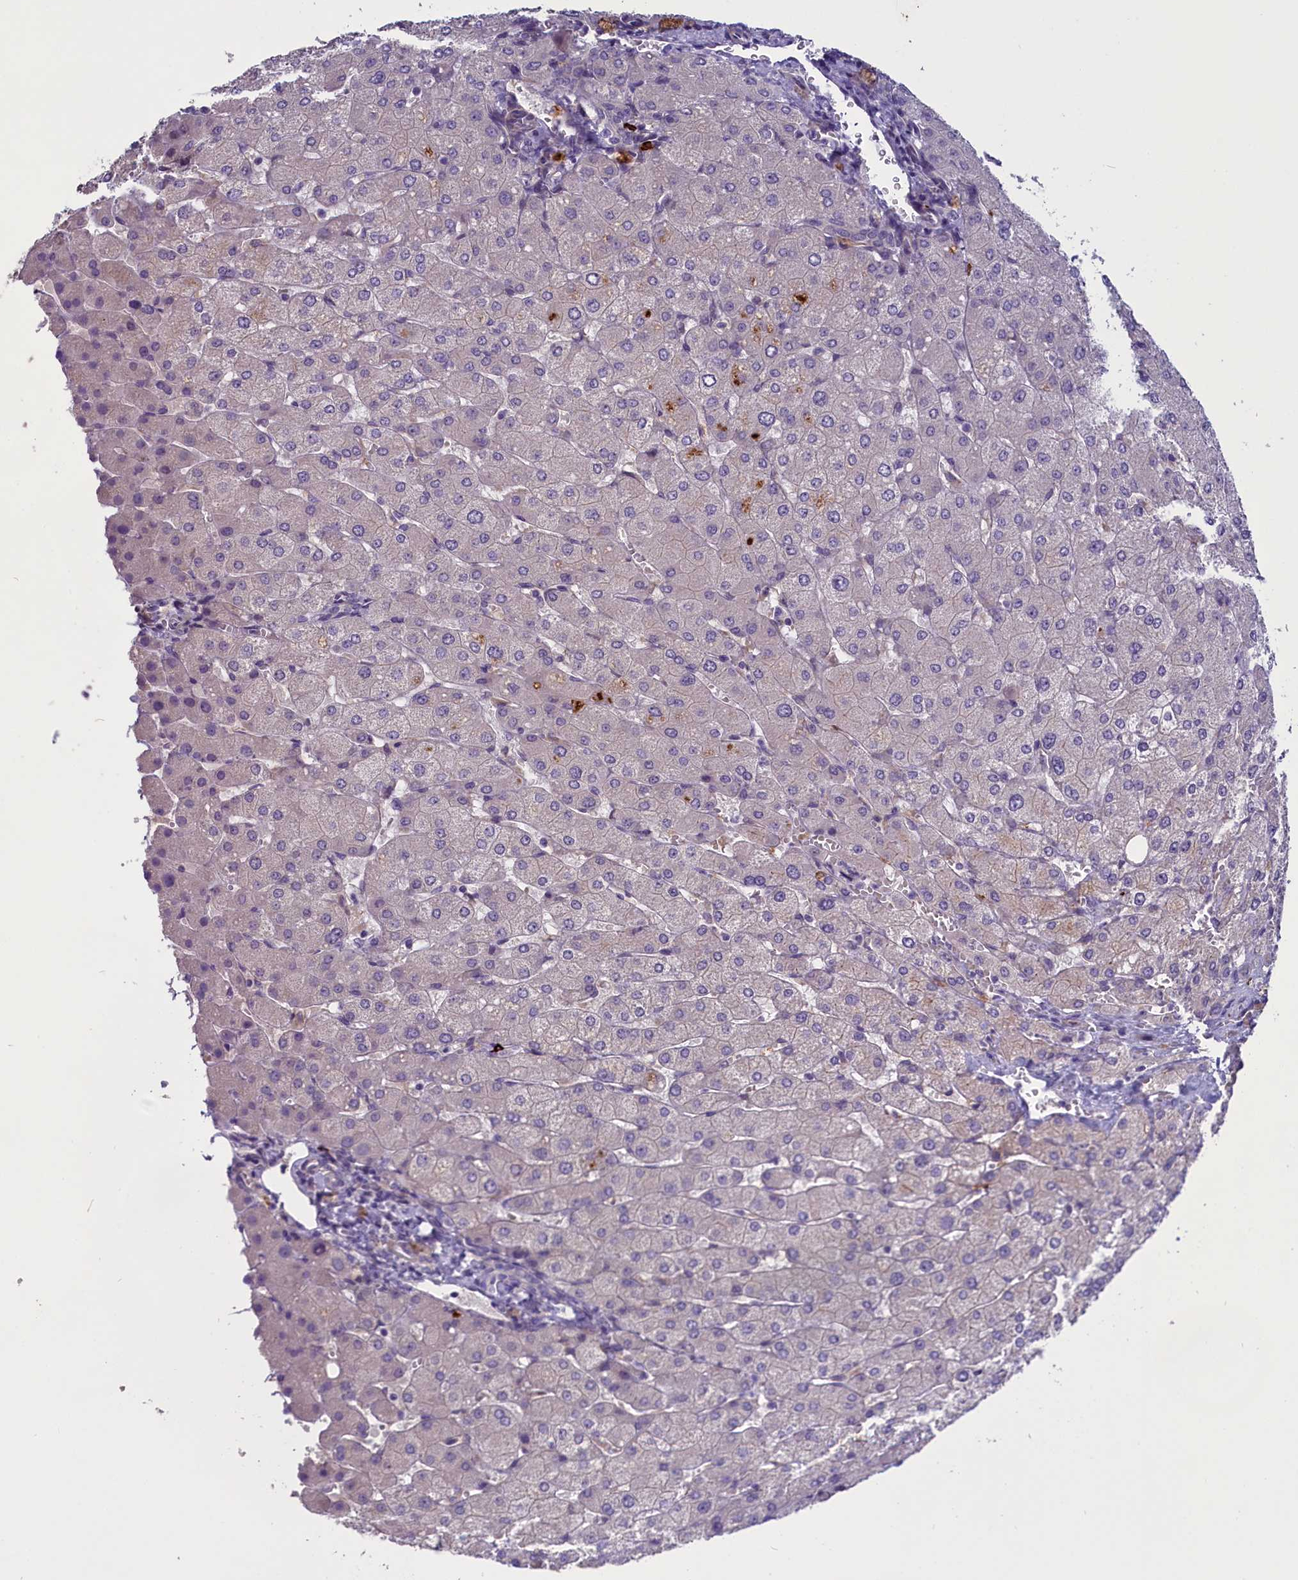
{"staining": {"intensity": "negative", "quantity": "none", "location": "none"}, "tissue": "liver", "cell_type": "Cholangiocytes", "image_type": "normal", "snomed": [{"axis": "morphology", "description": "Normal tissue, NOS"}, {"axis": "topography", "description": "Liver"}], "caption": "Cholangiocytes show no significant protein staining in benign liver.", "gene": "ENPP6", "patient": {"sex": "male", "age": 55}}